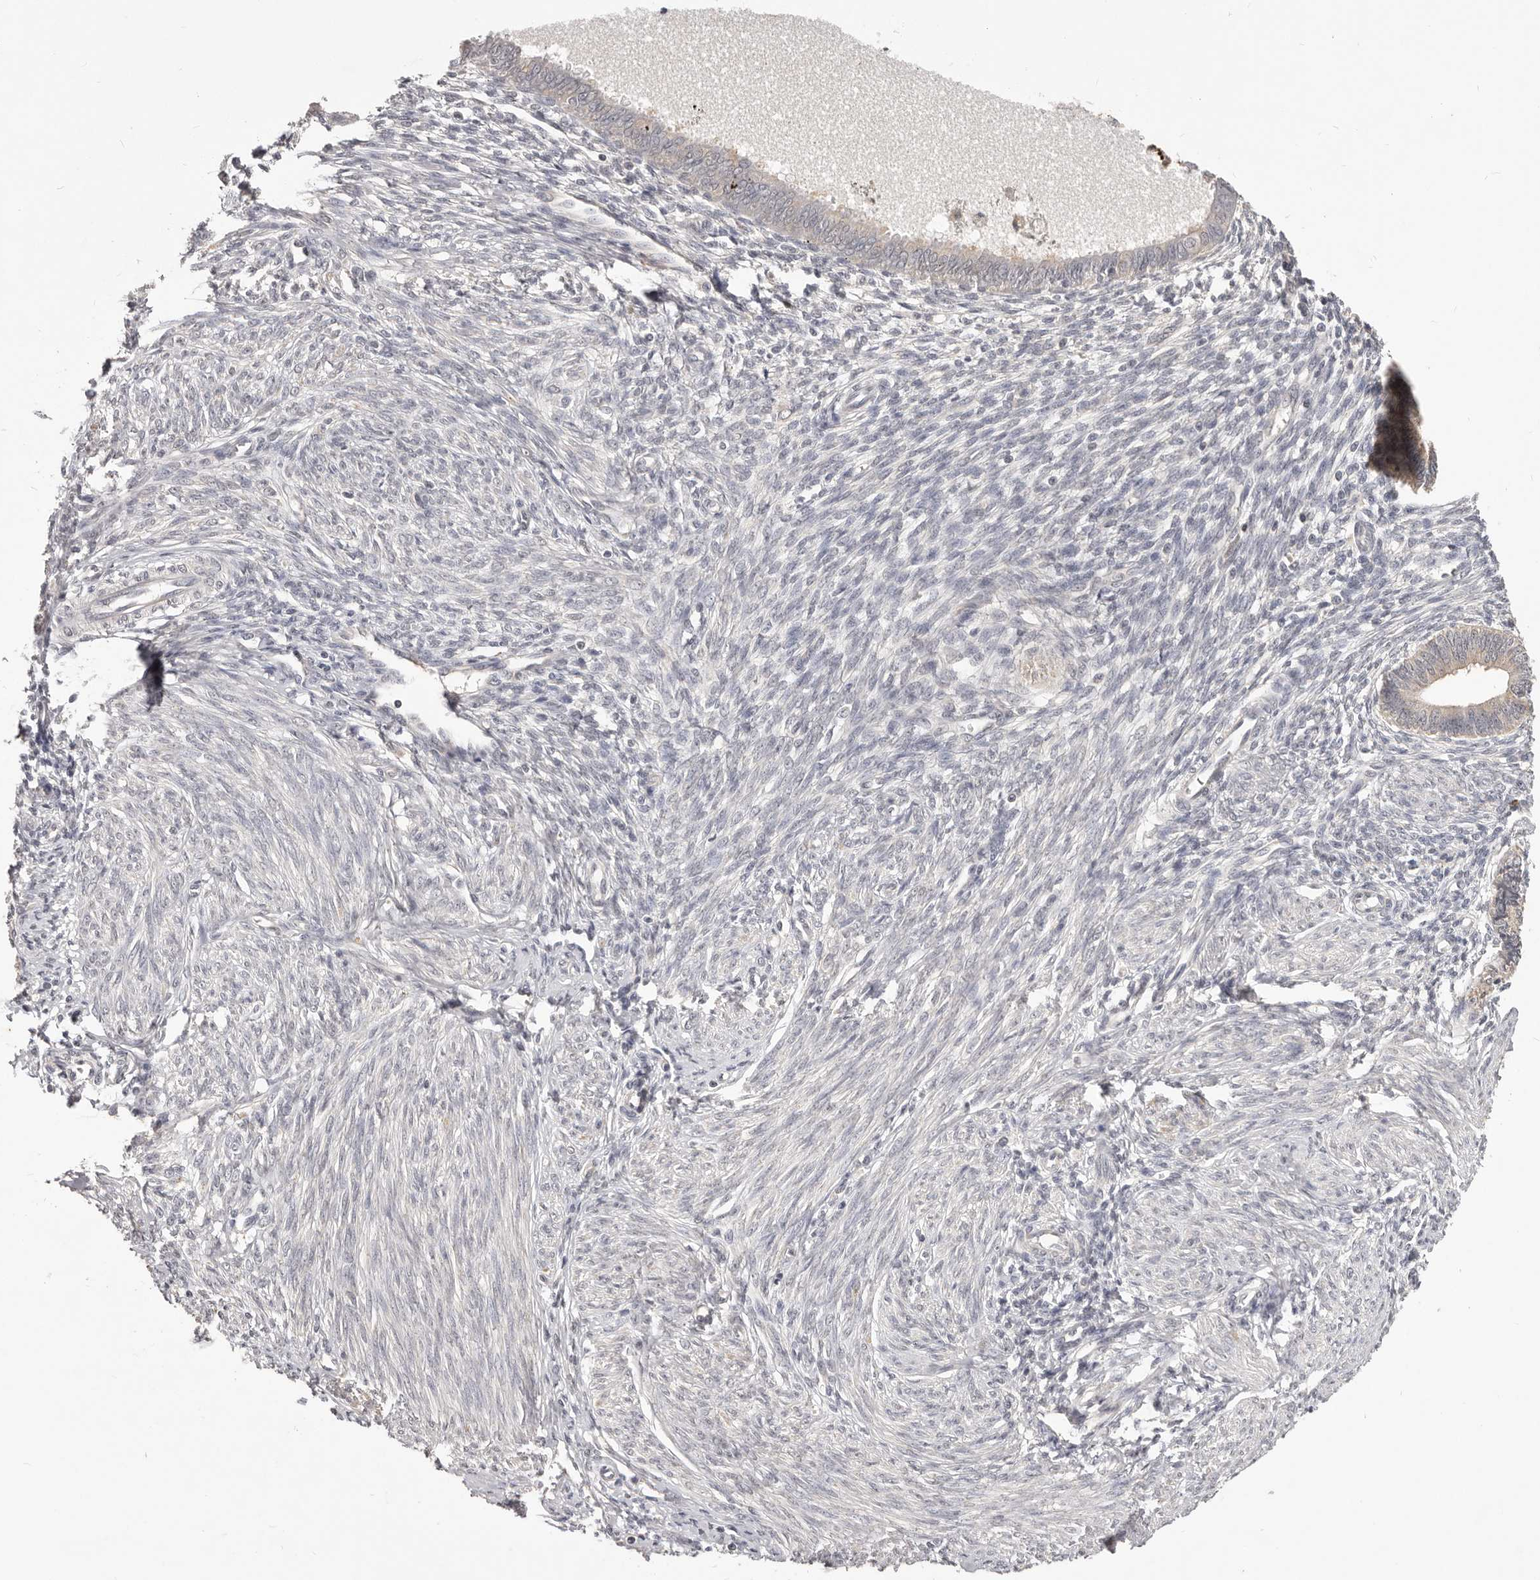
{"staining": {"intensity": "negative", "quantity": "none", "location": "none"}, "tissue": "endometrium", "cell_type": "Cells in endometrial stroma", "image_type": "normal", "snomed": [{"axis": "morphology", "description": "Normal tissue, NOS"}, {"axis": "topography", "description": "Endometrium"}], "caption": "The photomicrograph exhibits no significant staining in cells in endometrial stroma of endometrium.", "gene": "TSPAN13", "patient": {"sex": "female", "age": 46}}